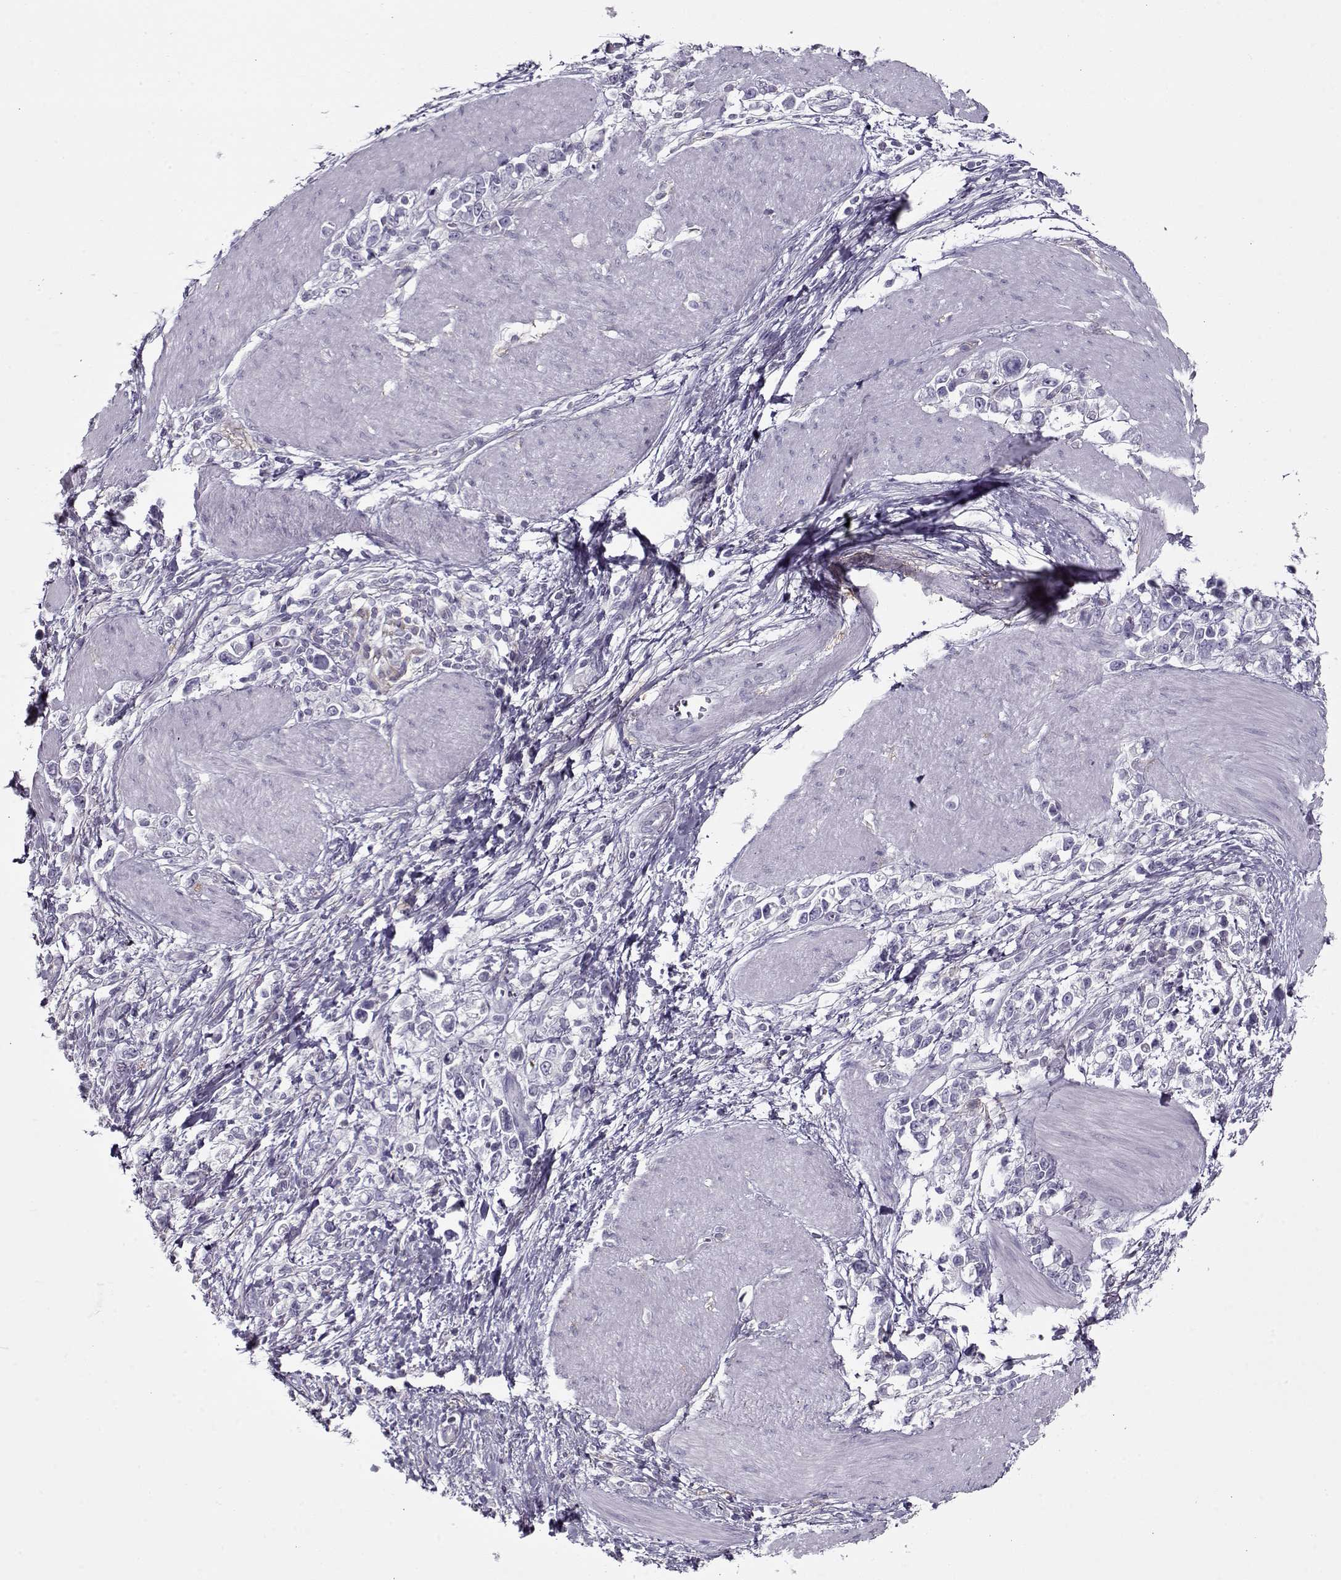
{"staining": {"intensity": "negative", "quantity": "none", "location": "none"}, "tissue": "stomach cancer", "cell_type": "Tumor cells", "image_type": "cancer", "snomed": [{"axis": "morphology", "description": "Adenocarcinoma, NOS"}, {"axis": "topography", "description": "Stomach"}], "caption": "Tumor cells show no significant staining in adenocarcinoma (stomach).", "gene": "PP2D1", "patient": {"sex": "male", "age": 63}}